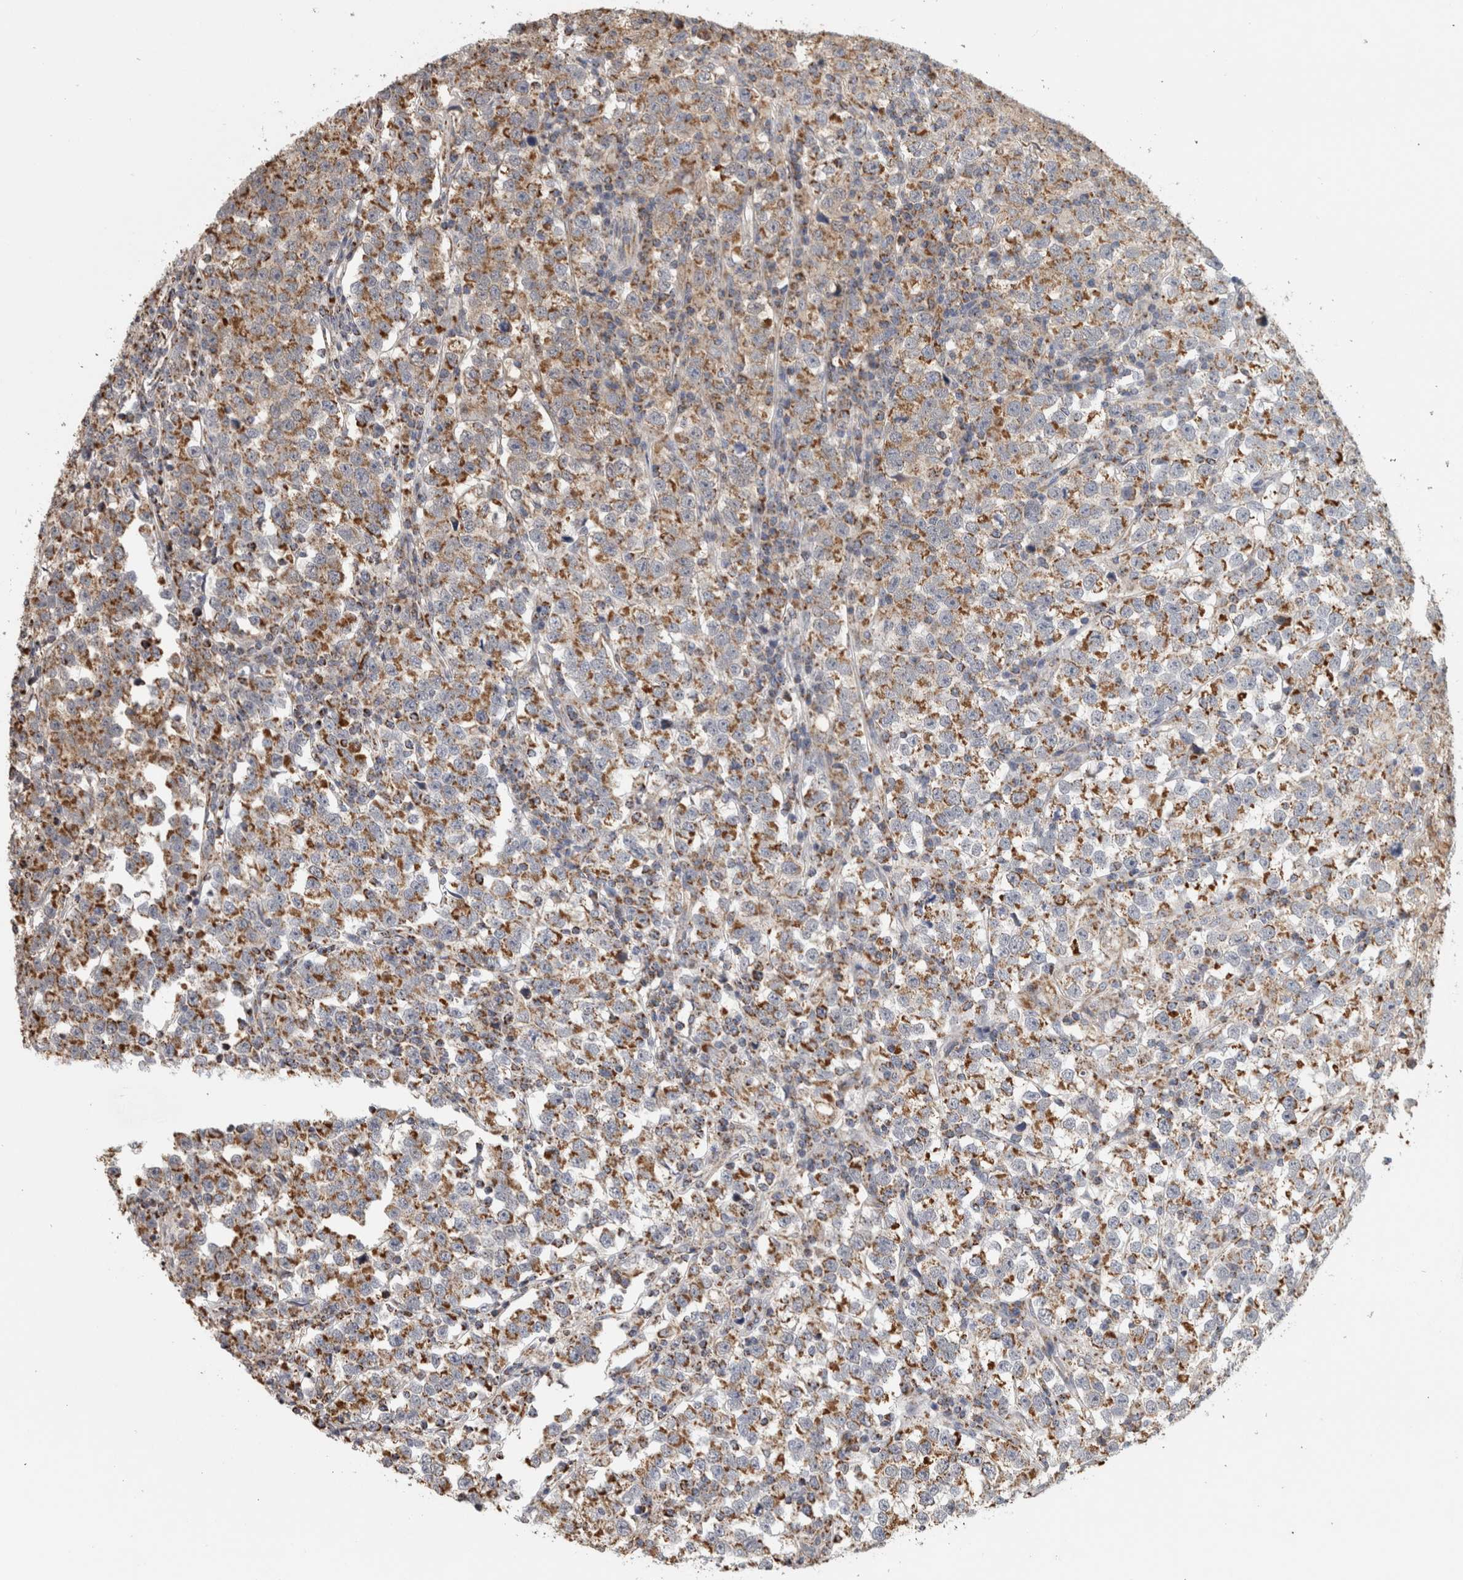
{"staining": {"intensity": "moderate", "quantity": ">75%", "location": "cytoplasmic/membranous"}, "tissue": "testis cancer", "cell_type": "Tumor cells", "image_type": "cancer", "snomed": [{"axis": "morphology", "description": "Normal tissue, NOS"}, {"axis": "morphology", "description": "Seminoma, NOS"}, {"axis": "topography", "description": "Testis"}], "caption": "This micrograph demonstrates IHC staining of human testis cancer (seminoma), with medium moderate cytoplasmic/membranous expression in about >75% of tumor cells.", "gene": "ST8SIA1", "patient": {"sex": "male", "age": 43}}